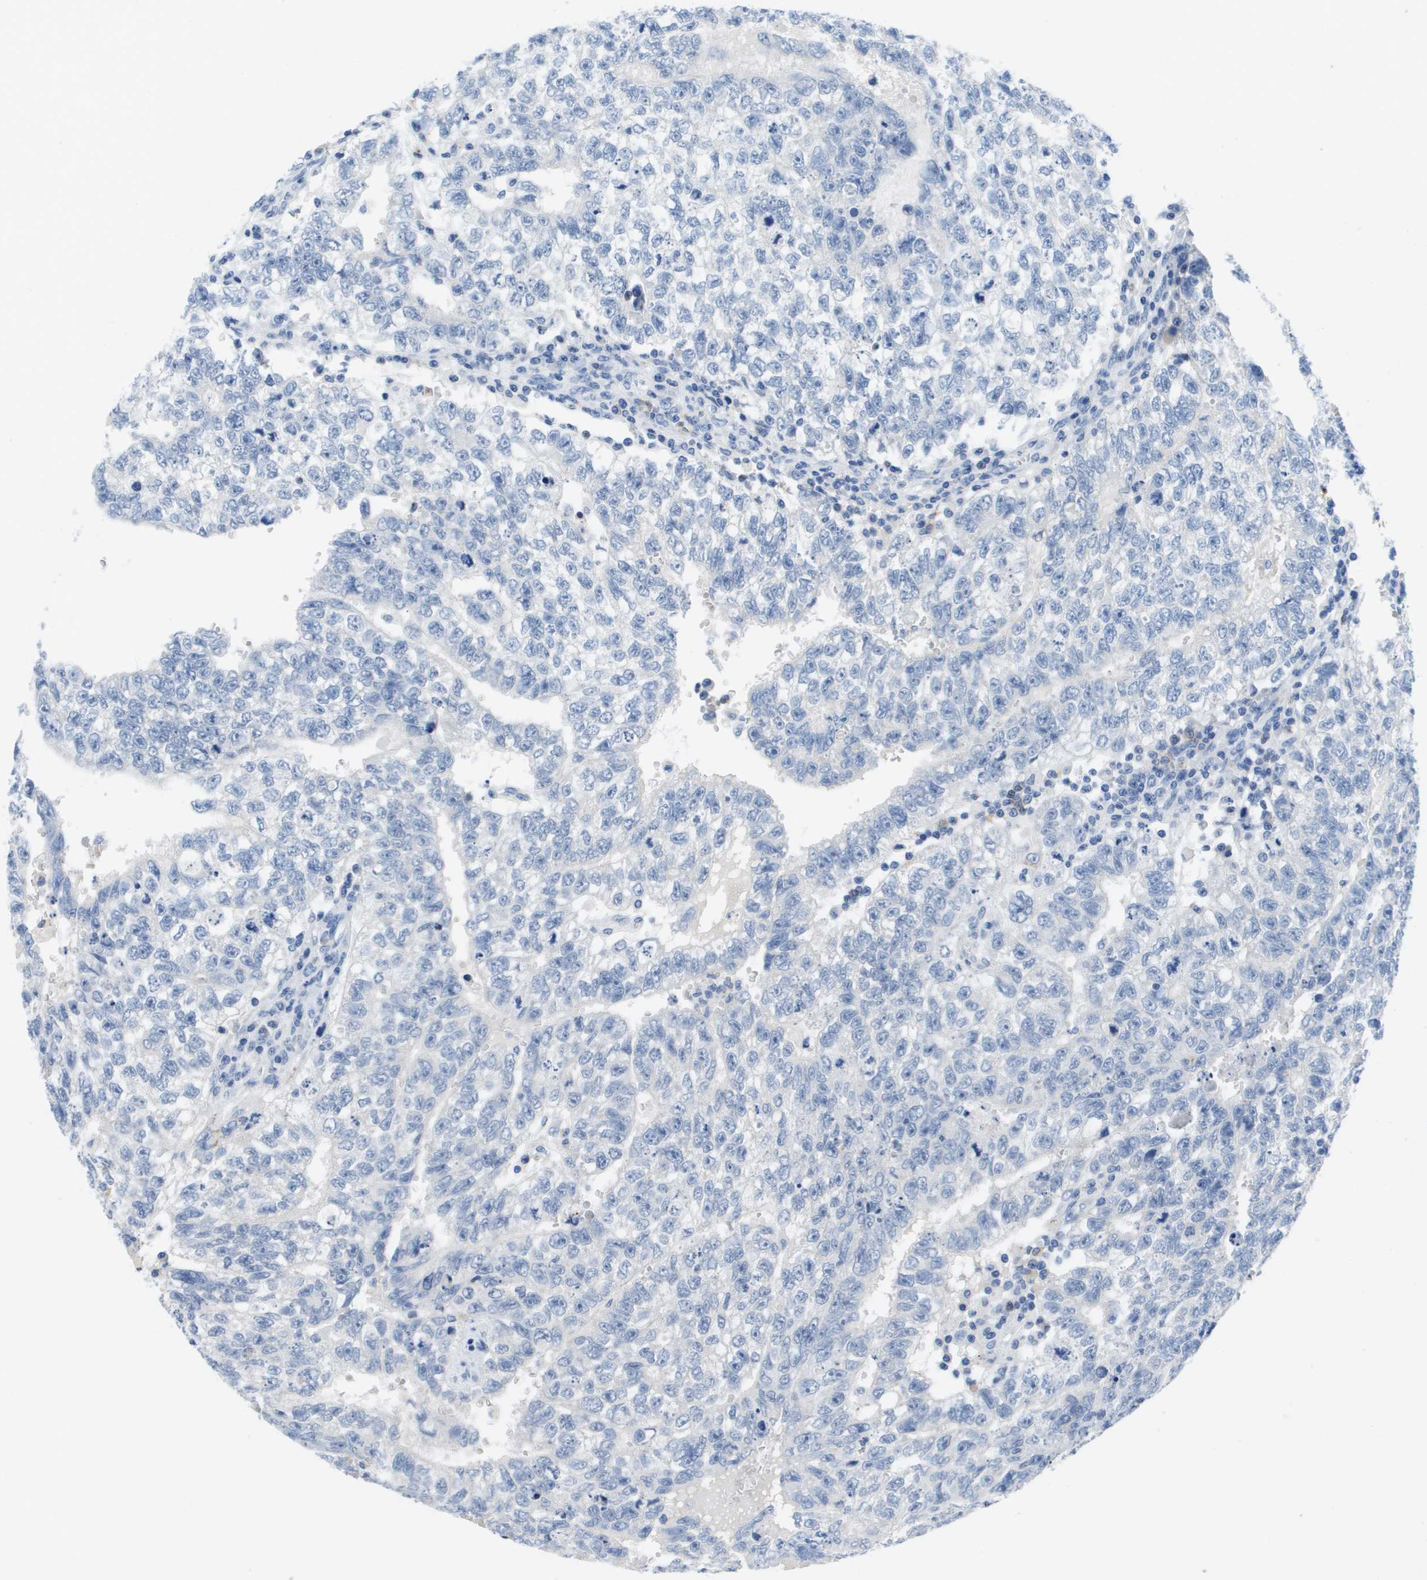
{"staining": {"intensity": "negative", "quantity": "none", "location": "none"}, "tissue": "testis cancer", "cell_type": "Tumor cells", "image_type": "cancer", "snomed": [{"axis": "morphology", "description": "Seminoma, NOS"}, {"axis": "morphology", "description": "Carcinoma, Embryonal, NOS"}, {"axis": "topography", "description": "Testis"}], "caption": "Tumor cells show no significant protein expression in testis embryonal carcinoma.", "gene": "MS4A1", "patient": {"sex": "male", "age": 38}}